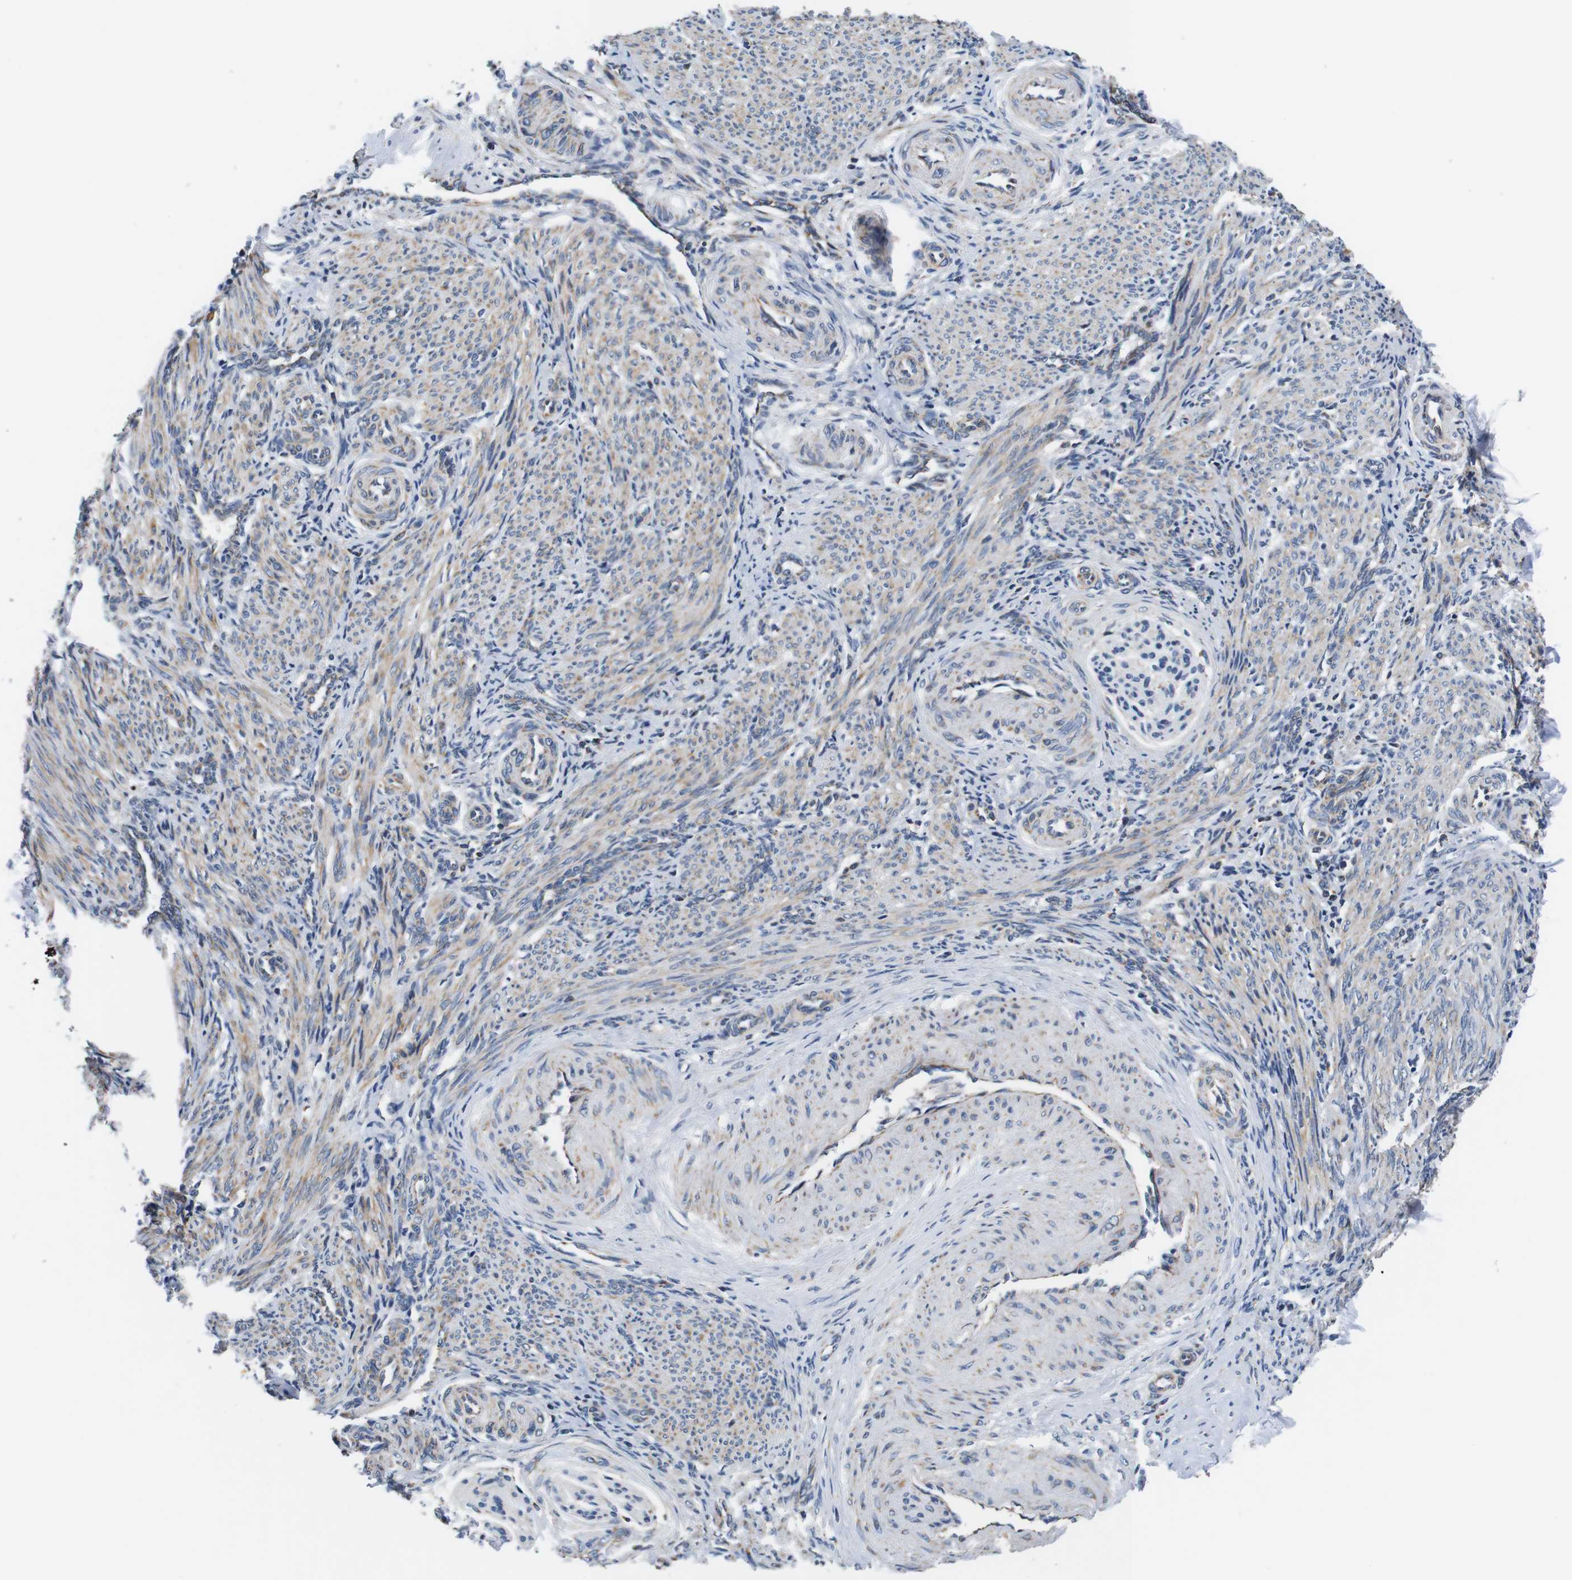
{"staining": {"intensity": "weak", "quantity": ">75%", "location": "cytoplasmic/membranous"}, "tissue": "smooth muscle", "cell_type": "Smooth muscle cells", "image_type": "normal", "snomed": [{"axis": "morphology", "description": "Normal tissue, NOS"}, {"axis": "topography", "description": "Endometrium"}], "caption": "Immunohistochemical staining of normal human smooth muscle exhibits weak cytoplasmic/membranous protein expression in approximately >75% of smooth muscle cells.", "gene": "LRP4", "patient": {"sex": "female", "age": 33}}